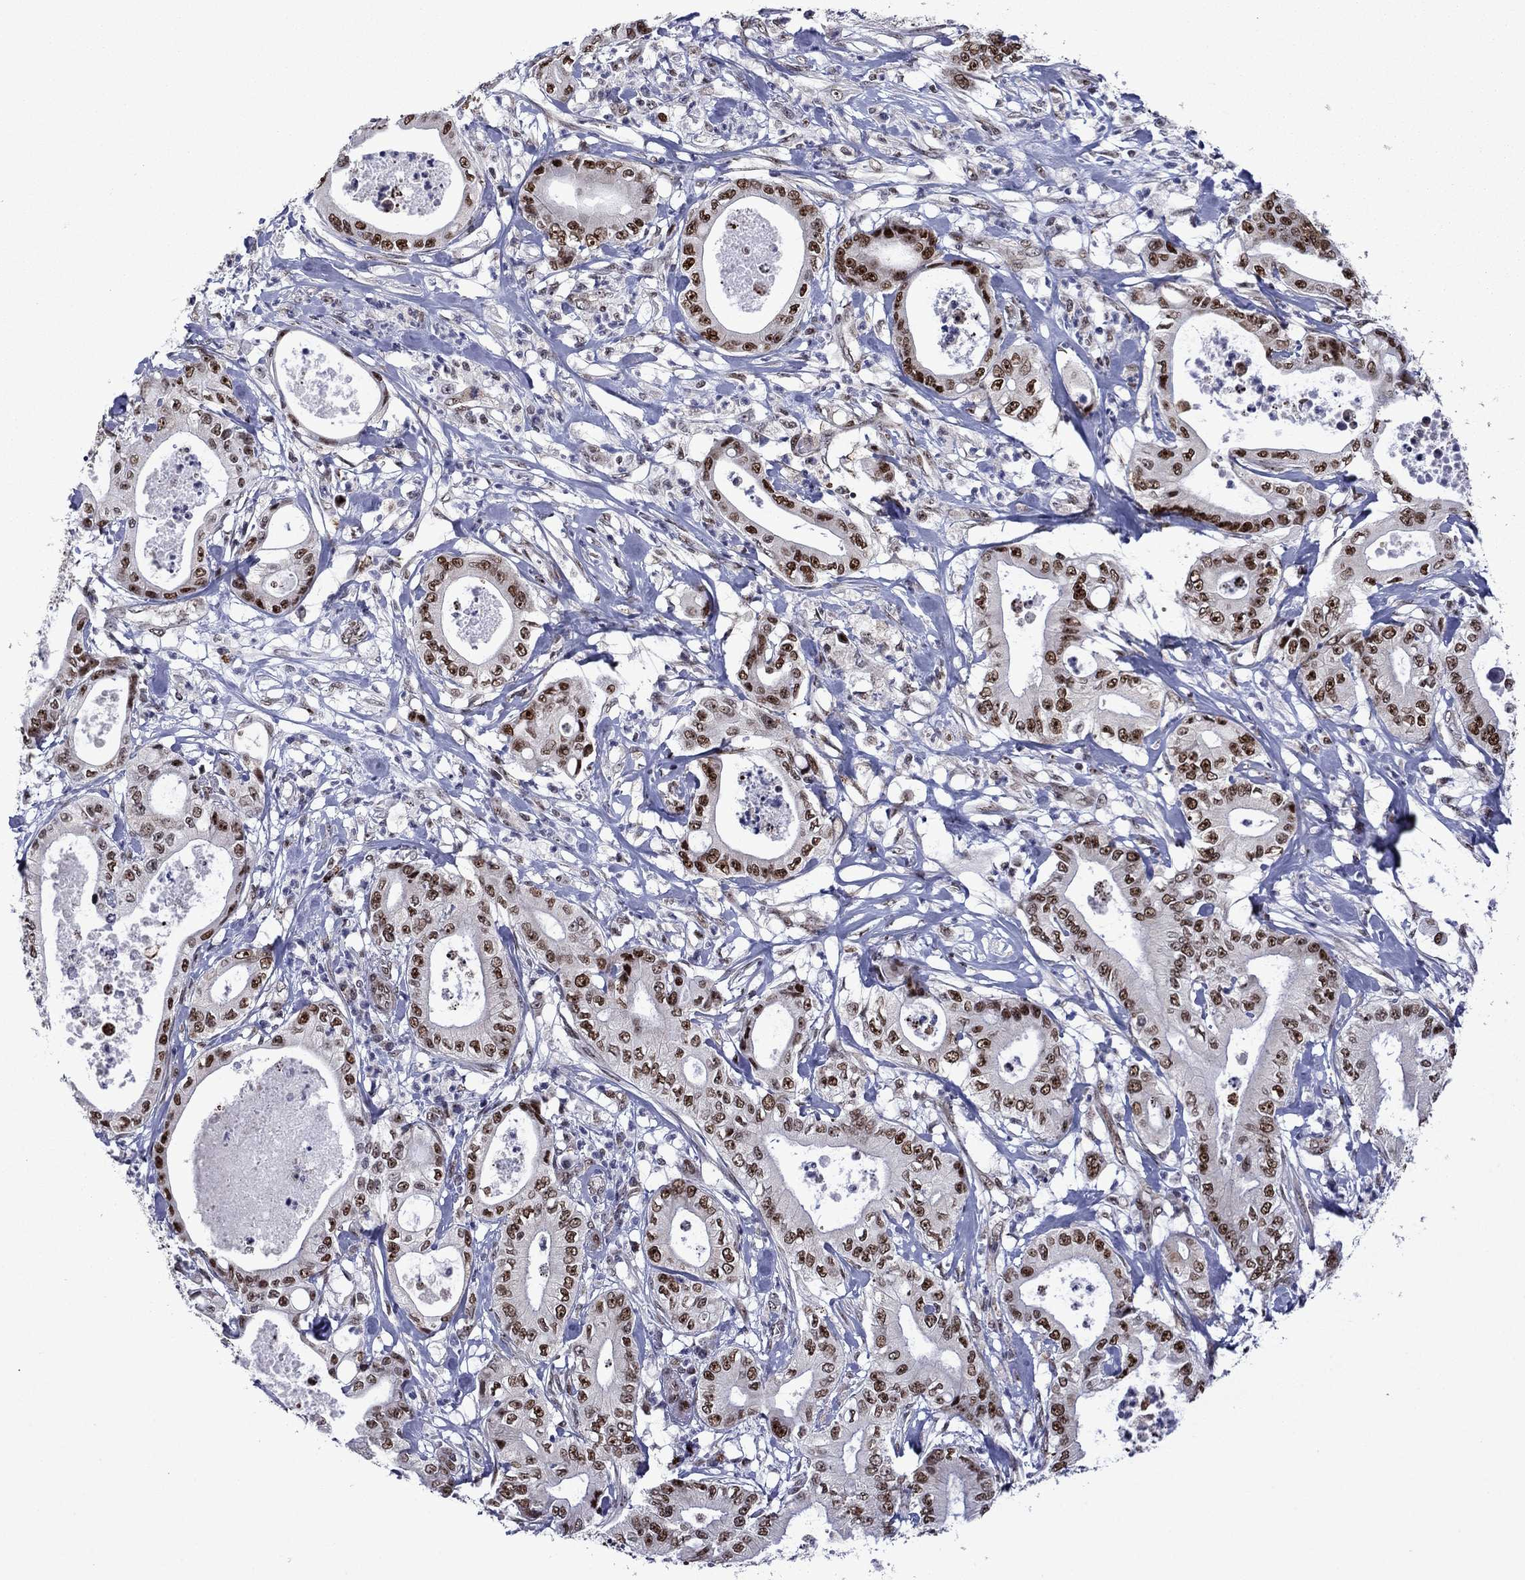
{"staining": {"intensity": "strong", "quantity": "25%-75%", "location": "nuclear"}, "tissue": "pancreatic cancer", "cell_type": "Tumor cells", "image_type": "cancer", "snomed": [{"axis": "morphology", "description": "Adenocarcinoma, NOS"}, {"axis": "topography", "description": "Pancreas"}], "caption": "Human adenocarcinoma (pancreatic) stained with a brown dye reveals strong nuclear positive staining in approximately 25%-75% of tumor cells.", "gene": "SURF2", "patient": {"sex": "male", "age": 71}}